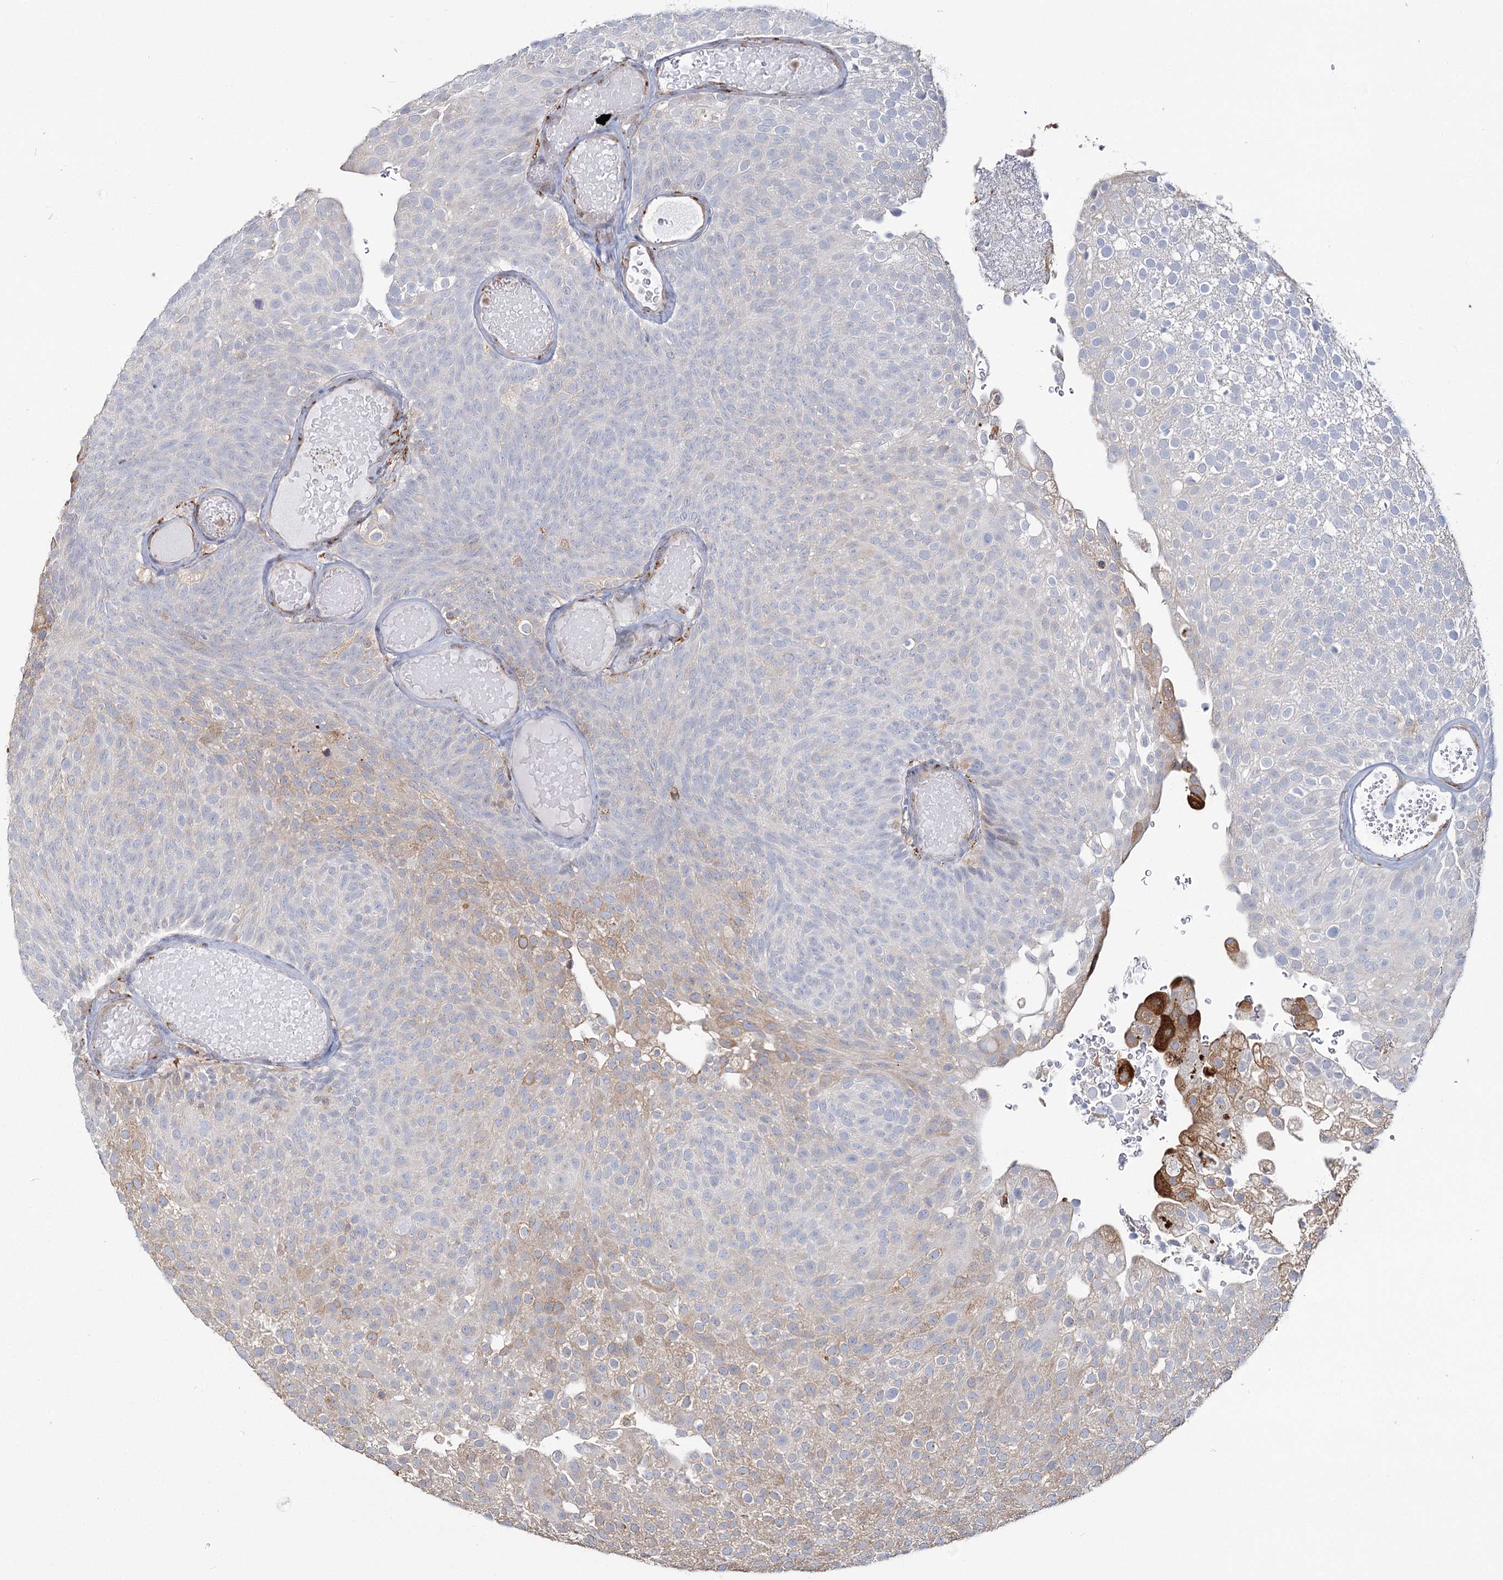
{"staining": {"intensity": "weak", "quantity": "25%-75%", "location": "cytoplasmic/membranous"}, "tissue": "urothelial cancer", "cell_type": "Tumor cells", "image_type": "cancer", "snomed": [{"axis": "morphology", "description": "Urothelial carcinoma, Low grade"}, {"axis": "topography", "description": "Urinary bladder"}], "caption": "A histopathology image of urothelial carcinoma (low-grade) stained for a protein shows weak cytoplasmic/membranous brown staining in tumor cells.", "gene": "ZCCHC9", "patient": {"sex": "male", "age": 78}}